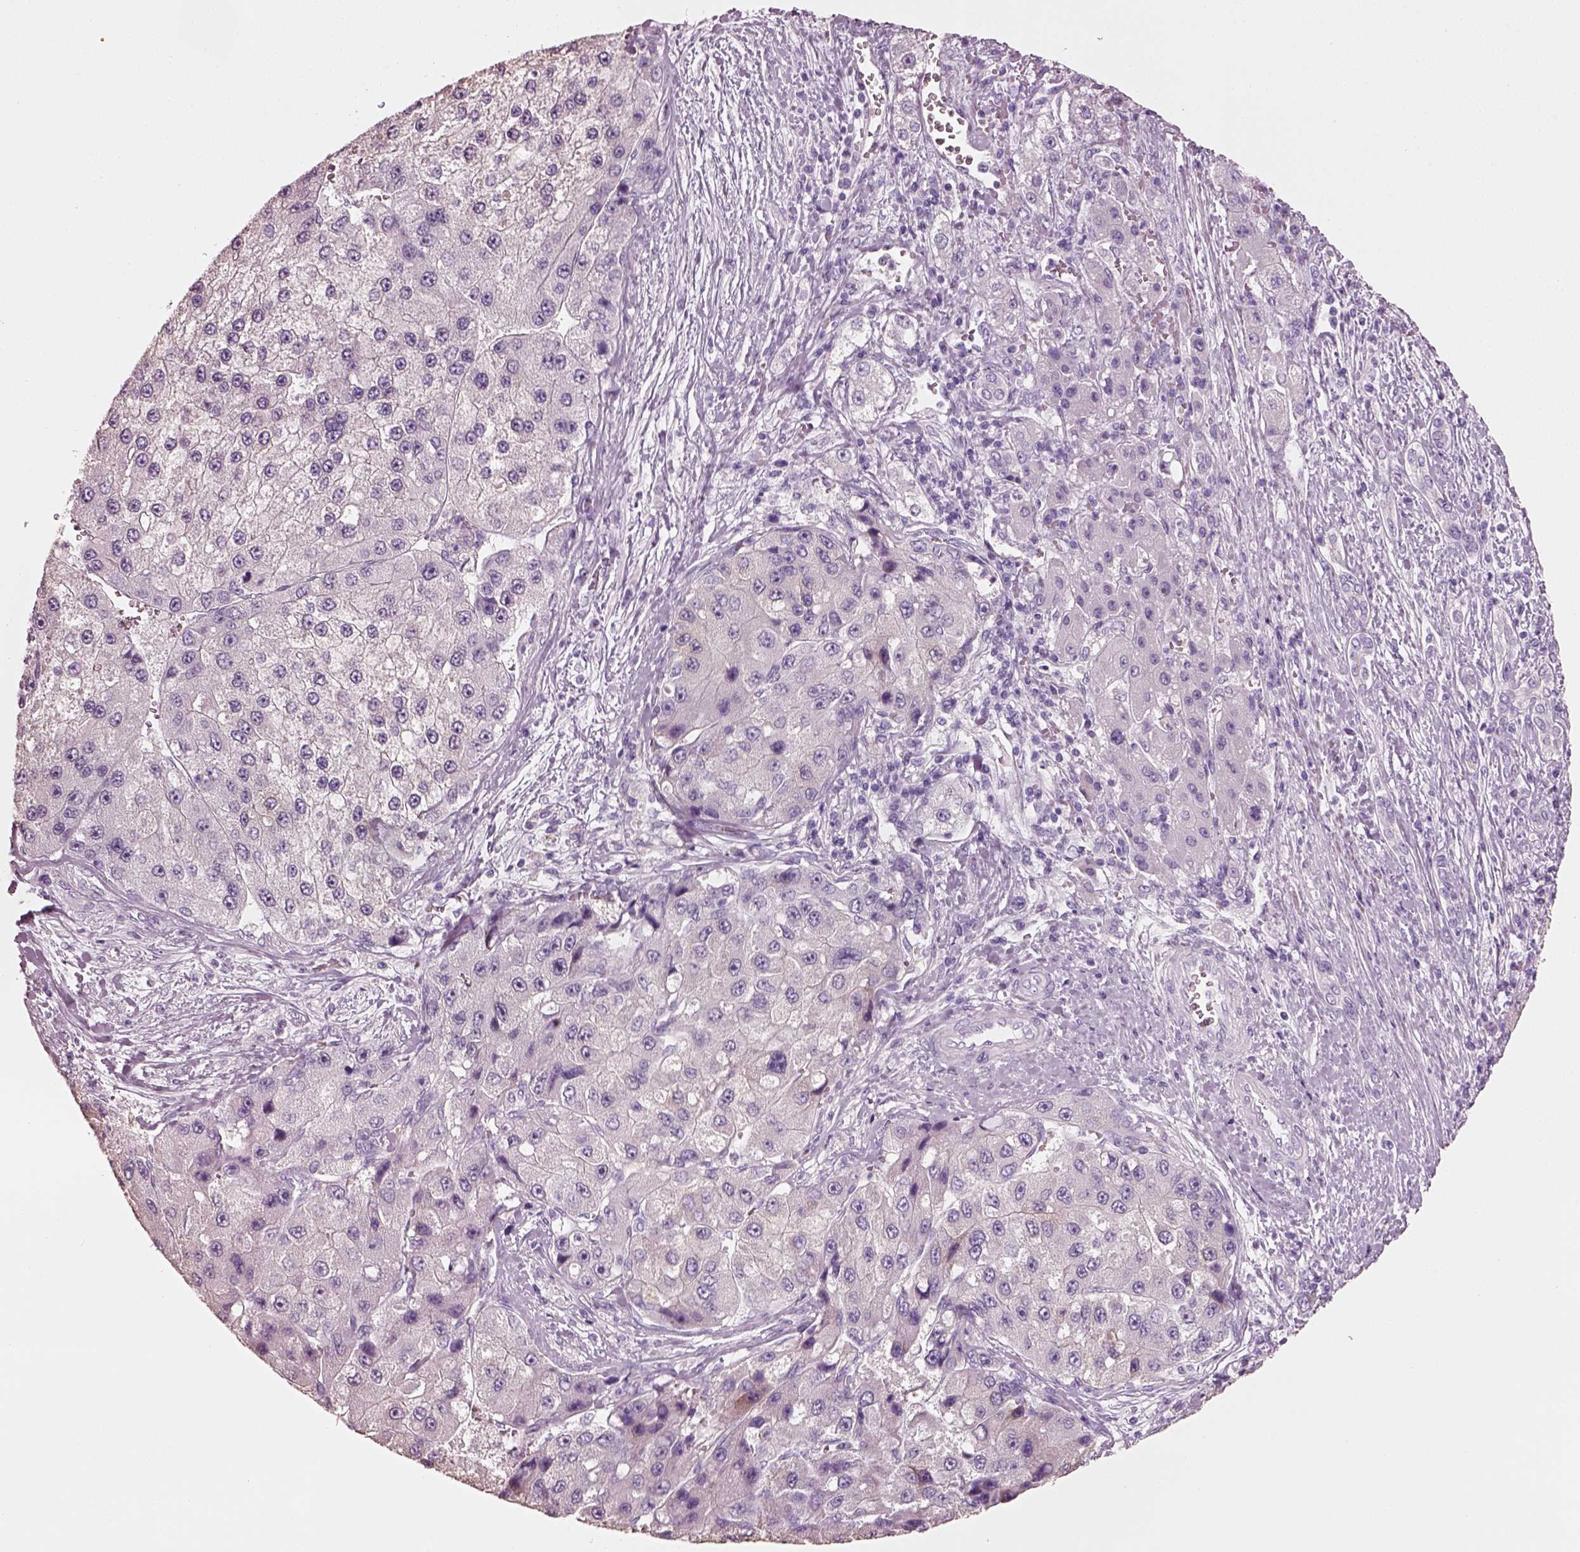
{"staining": {"intensity": "negative", "quantity": "none", "location": "none"}, "tissue": "liver cancer", "cell_type": "Tumor cells", "image_type": "cancer", "snomed": [{"axis": "morphology", "description": "Carcinoma, Hepatocellular, NOS"}, {"axis": "topography", "description": "Liver"}], "caption": "Hepatocellular carcinoma (liver) stained for a protein using IHC demonstrates no staining tumor cells.", "gene": "PNOC", "patient": {"sex": "female", "age": 73}}